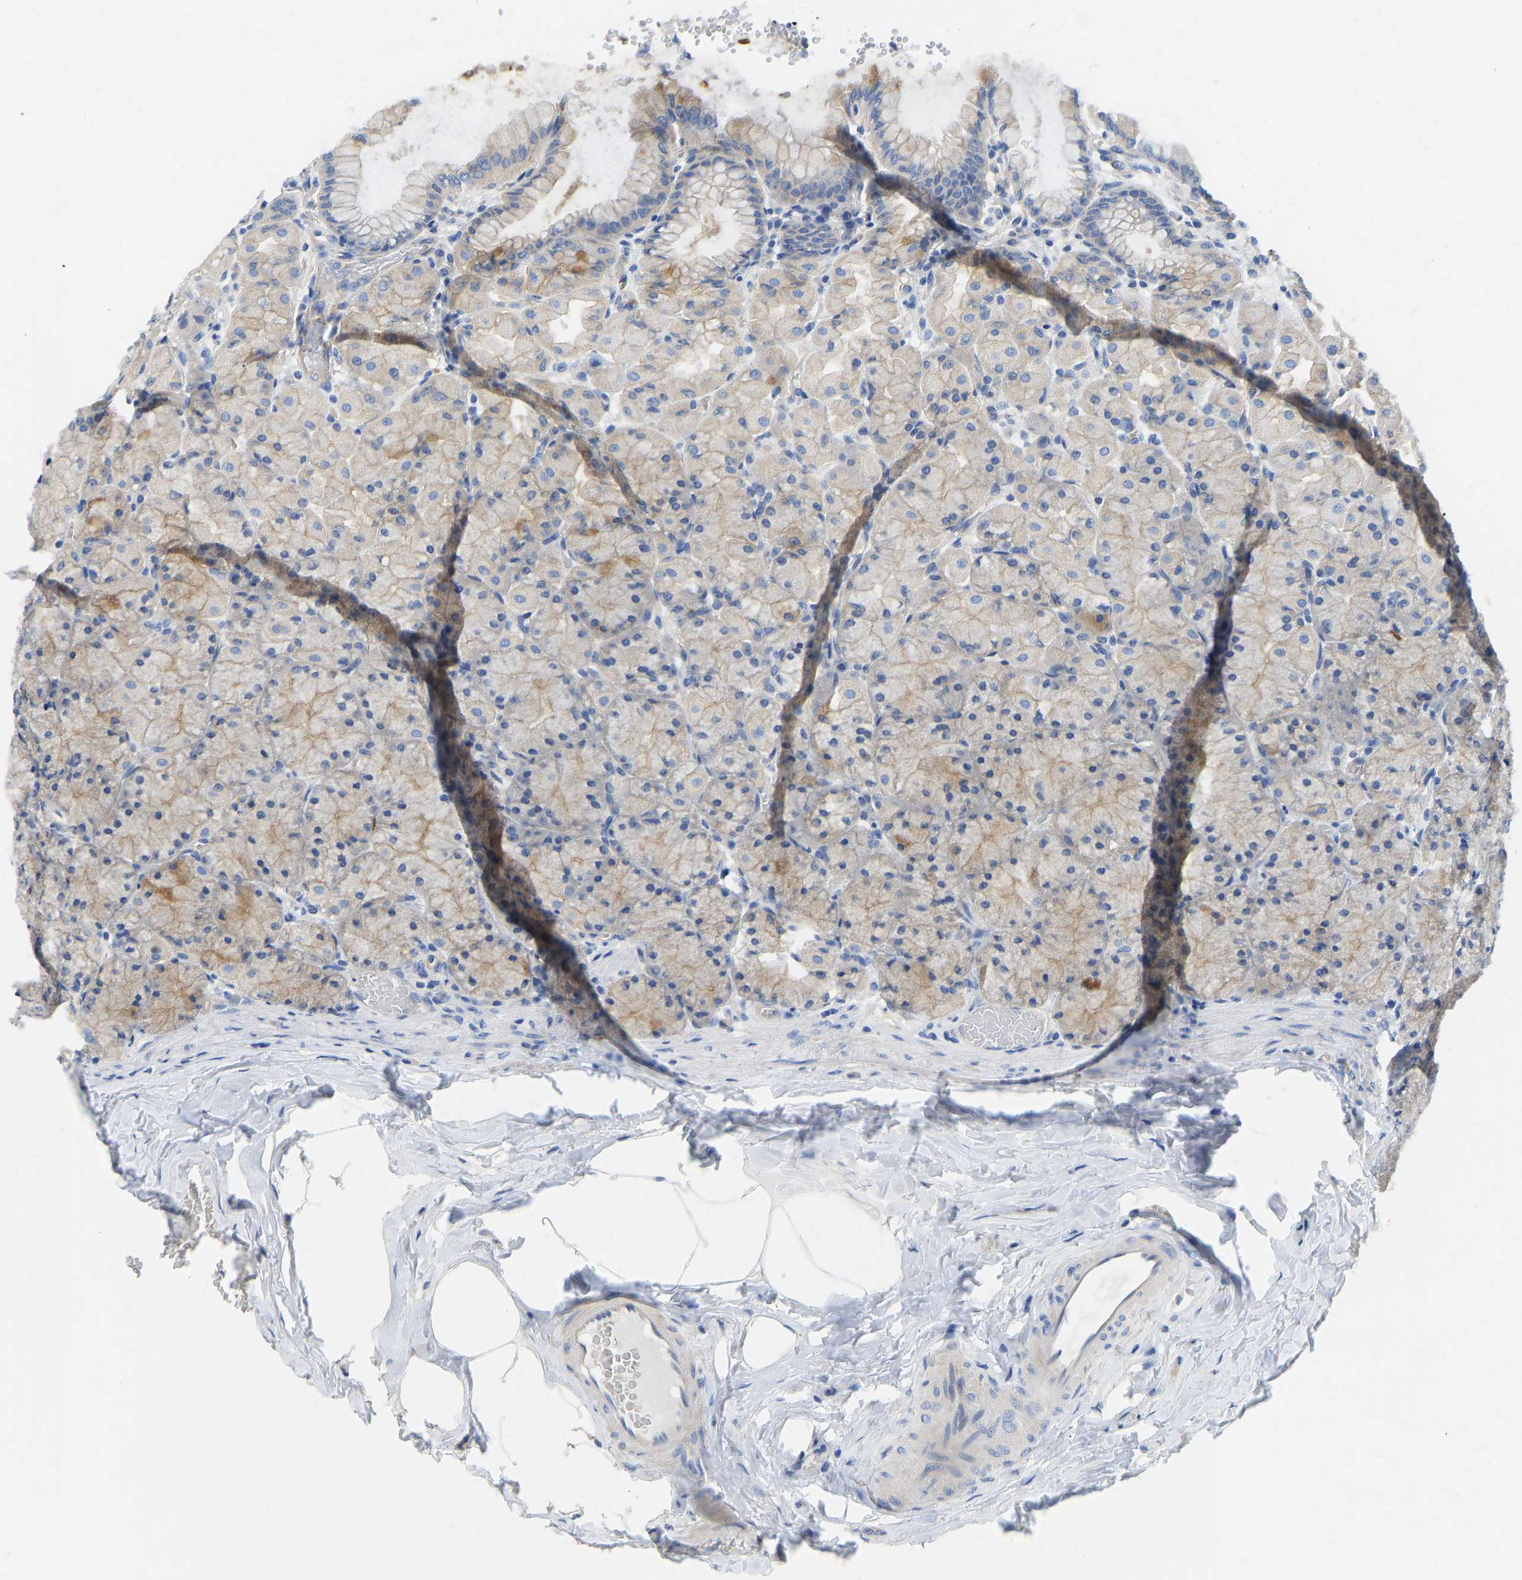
{"staining": {"intensity": "weak", "quantity": ">75%", "location": "cytoplasmic/membranous"}, "tissue": "stomach", "cell_type": "Glandular cells", "image_type": "normal", "snomed": [{"axis": "morphology", "description": "Normal tissue, NOS"}, {"axis": "topography", "description": "Stomach, upper"}], "caption": "The histopathology image demonstrates staining of normal stomach, revealing weak cytoplasmic/membranous protein staining (brown color) within glandular cells. The protein of interest is shown in brown color, while the nuclei are stained blue.", "gene": "CHAD", "patient": {"sex": "female", "age": 56}}